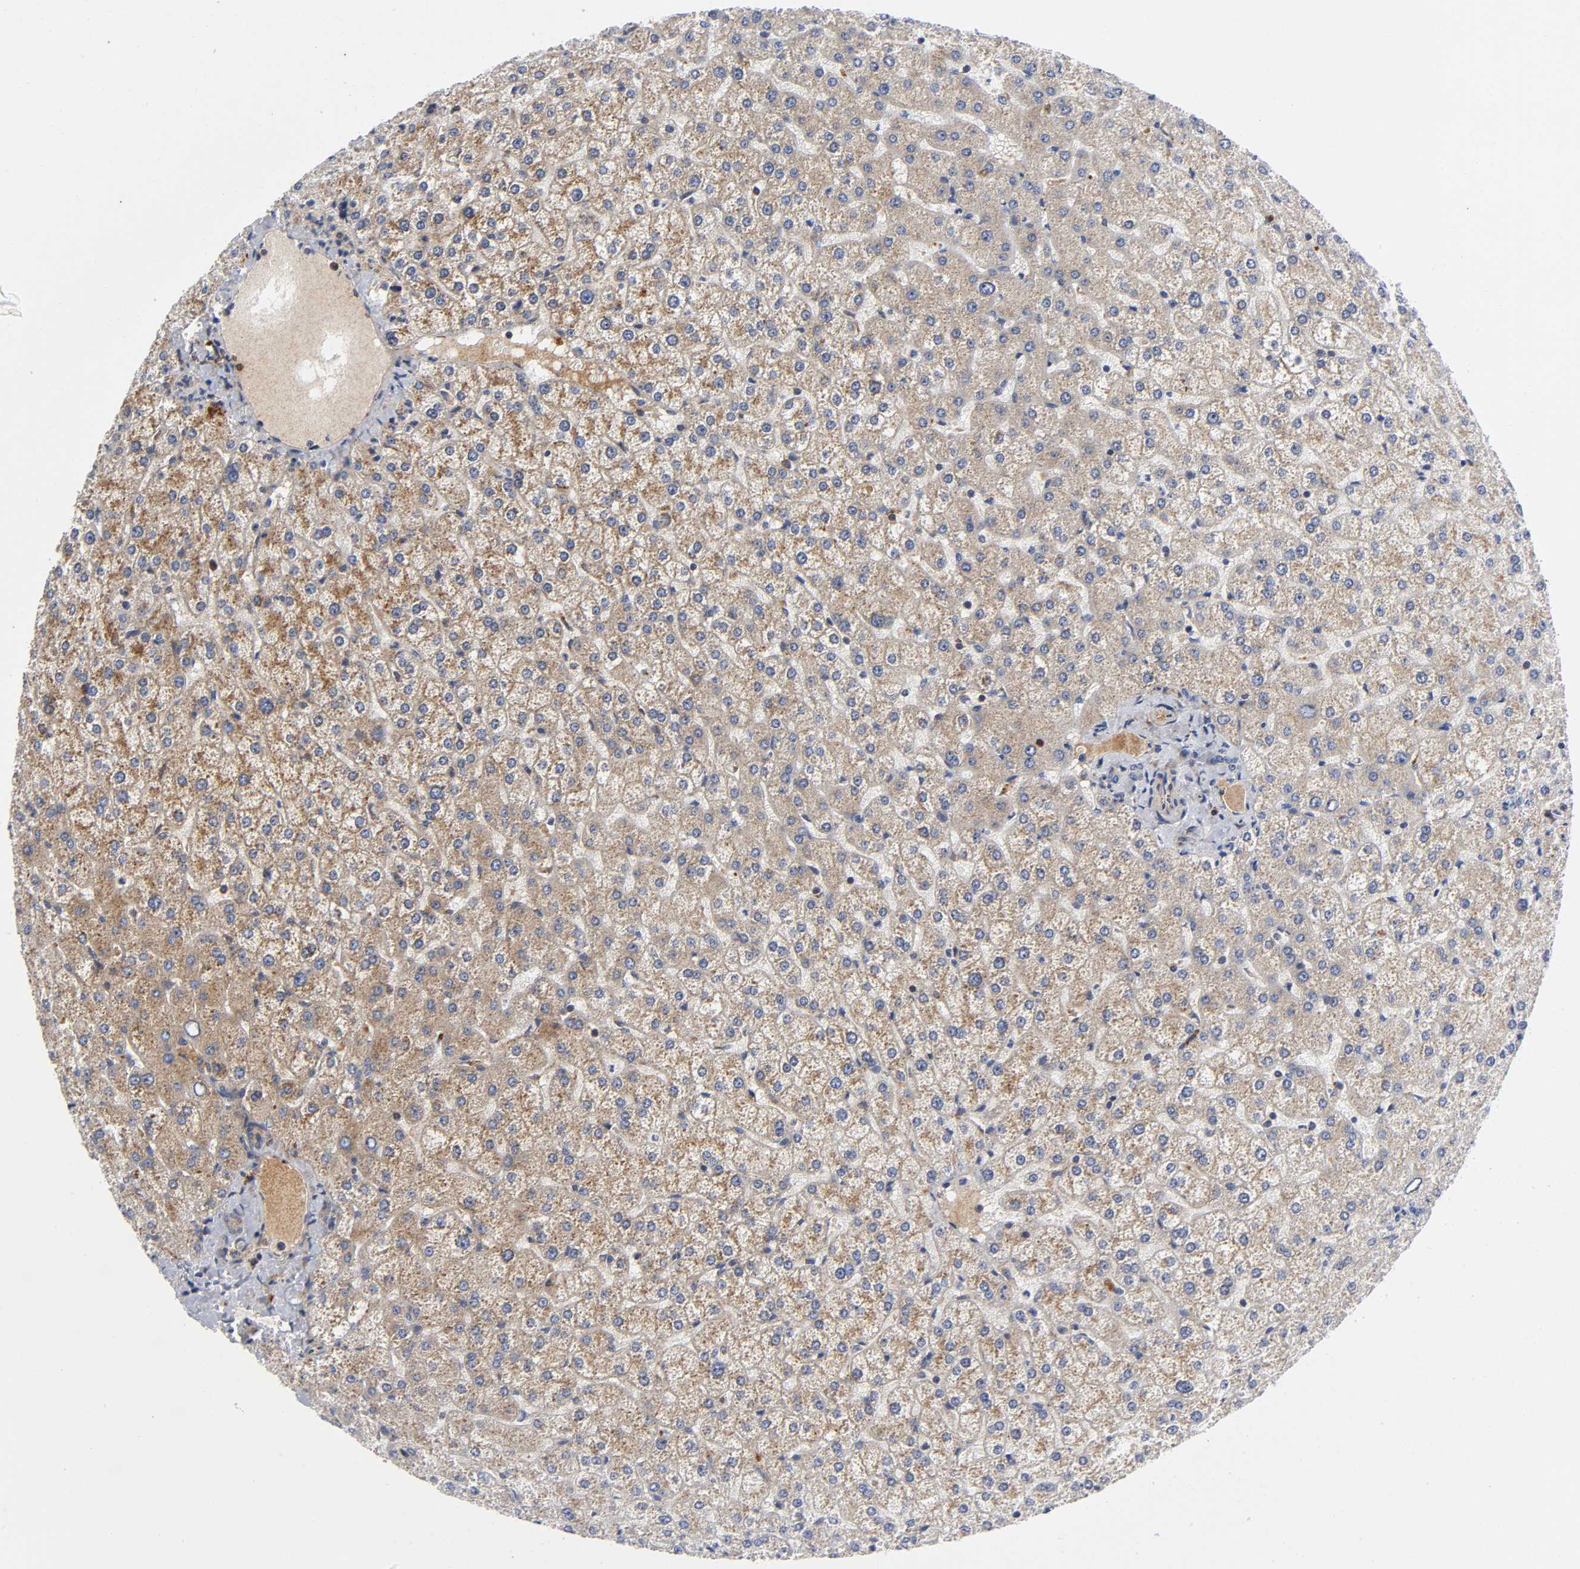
{"staining": {"intensity": "weak", "quantity": ">75%", "location": "cytoplasmic/membranous"}, "tissue": "liver", "cell_type": "Cholangiocytes", "image_type": "normal", "snomed": [{"axis": "morphology", "description": "Normal tissue, NOS"}, {"axis": "topography", "description": "Liver"}], "caption": "Immunohistochemical staining of benign liver displays low levels of weak cytoplasmic/membranous expression in approximately >75% of cholangiocytes. Nuclei are stained in blue.", "gene": "EIF5", "patient": {"sex": "female", "age": 32}}